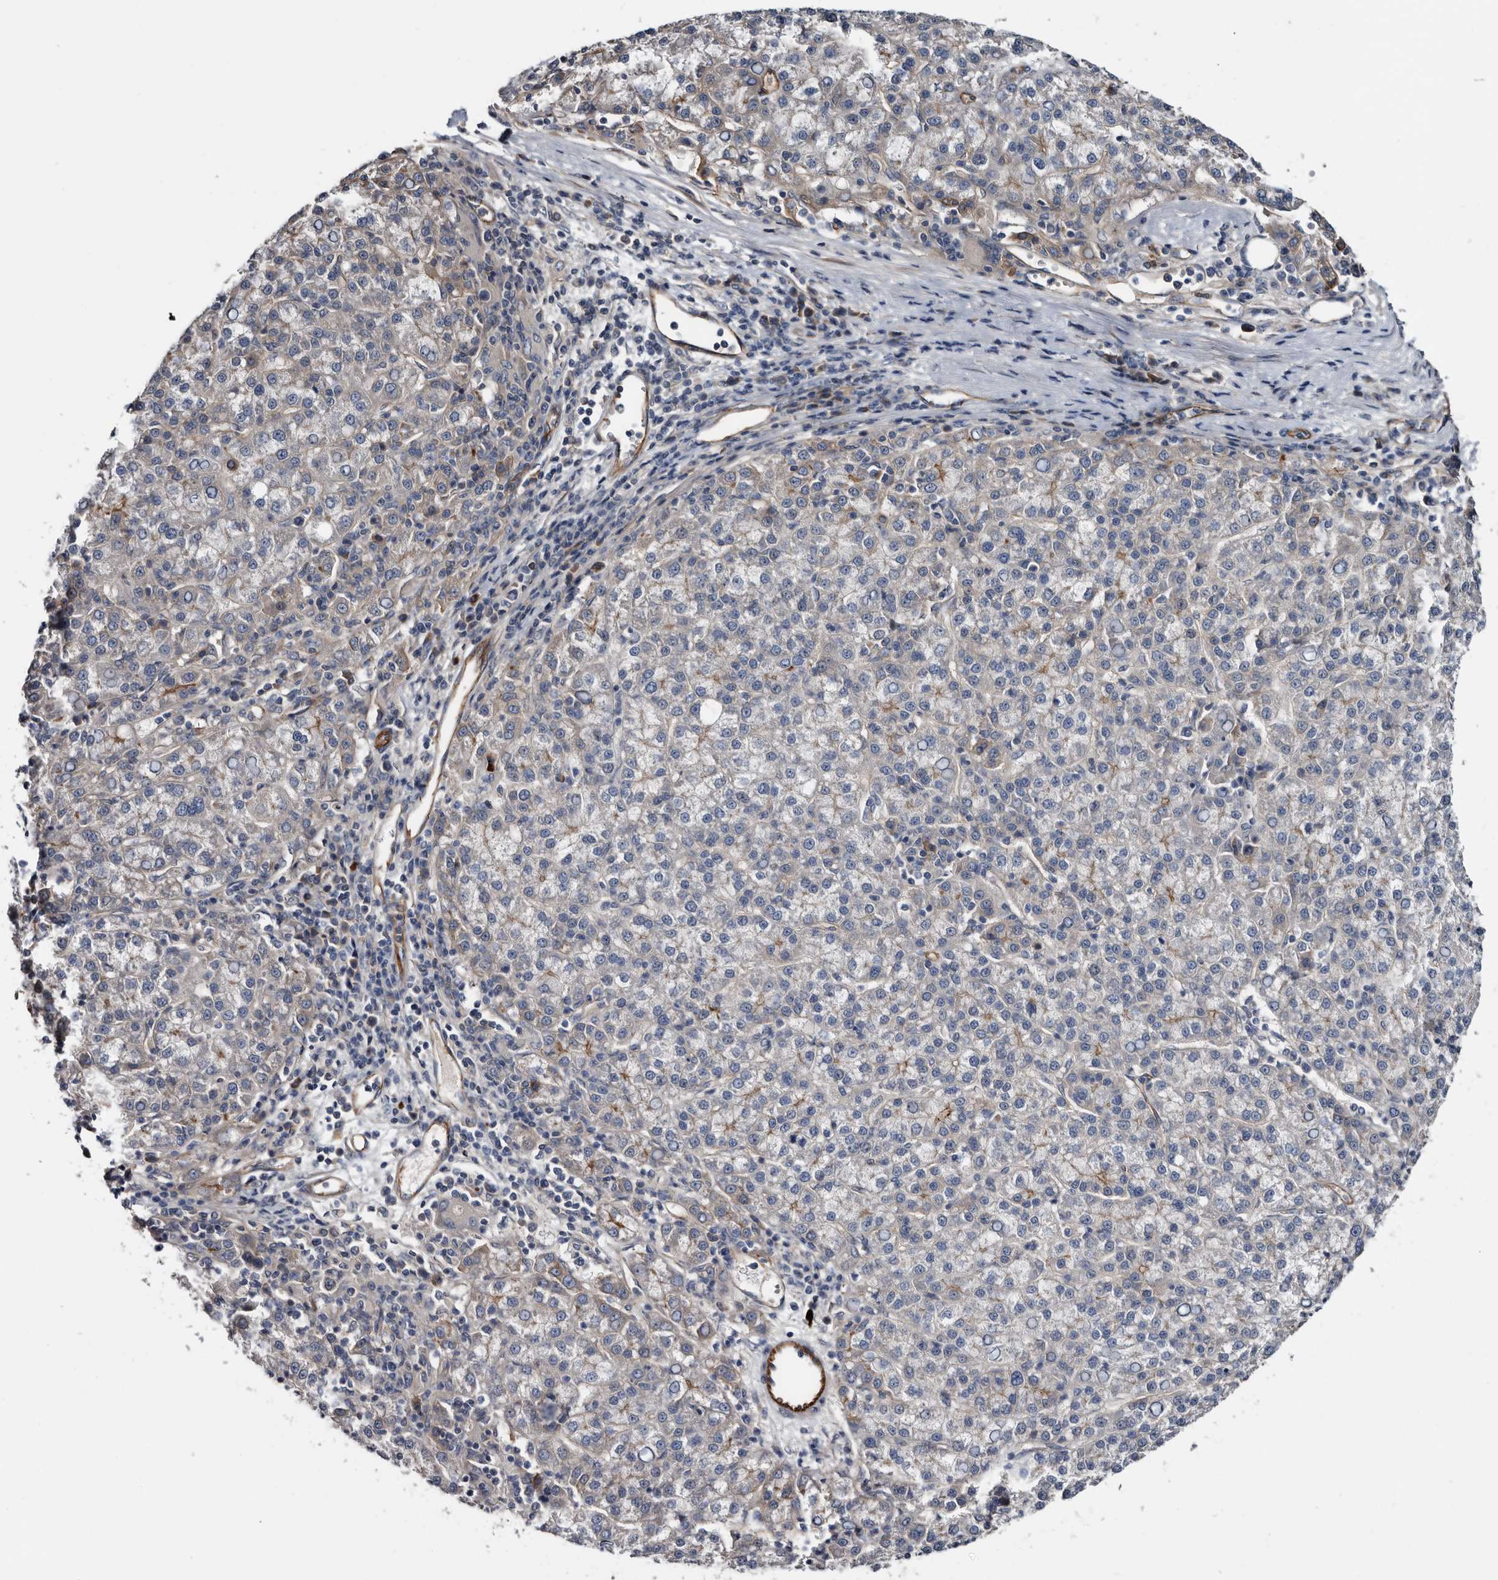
{"staining": {"intensity": "moderate", "quantity": "<25%", "location": "cytoplasmic/membranous"}, "tissue": "liver cancer", "cell_type": "Tumor cells", "image_type": "cancer", "snomed": [{"axis": "morphology", "description": "Carcinoma, Hepatocellular, NOS"}, {"axis": "topography", "description": "Liver"}], "caption": "There is low levels of moderate cytoplasmic/membranous positivity in tumor cells of liver hepatocellular carcinoma, as demonstrated by immunohistochemical staining (brown color).", "gene": "TSPAN17", "patient": {"sex": "female", "age": 58}}